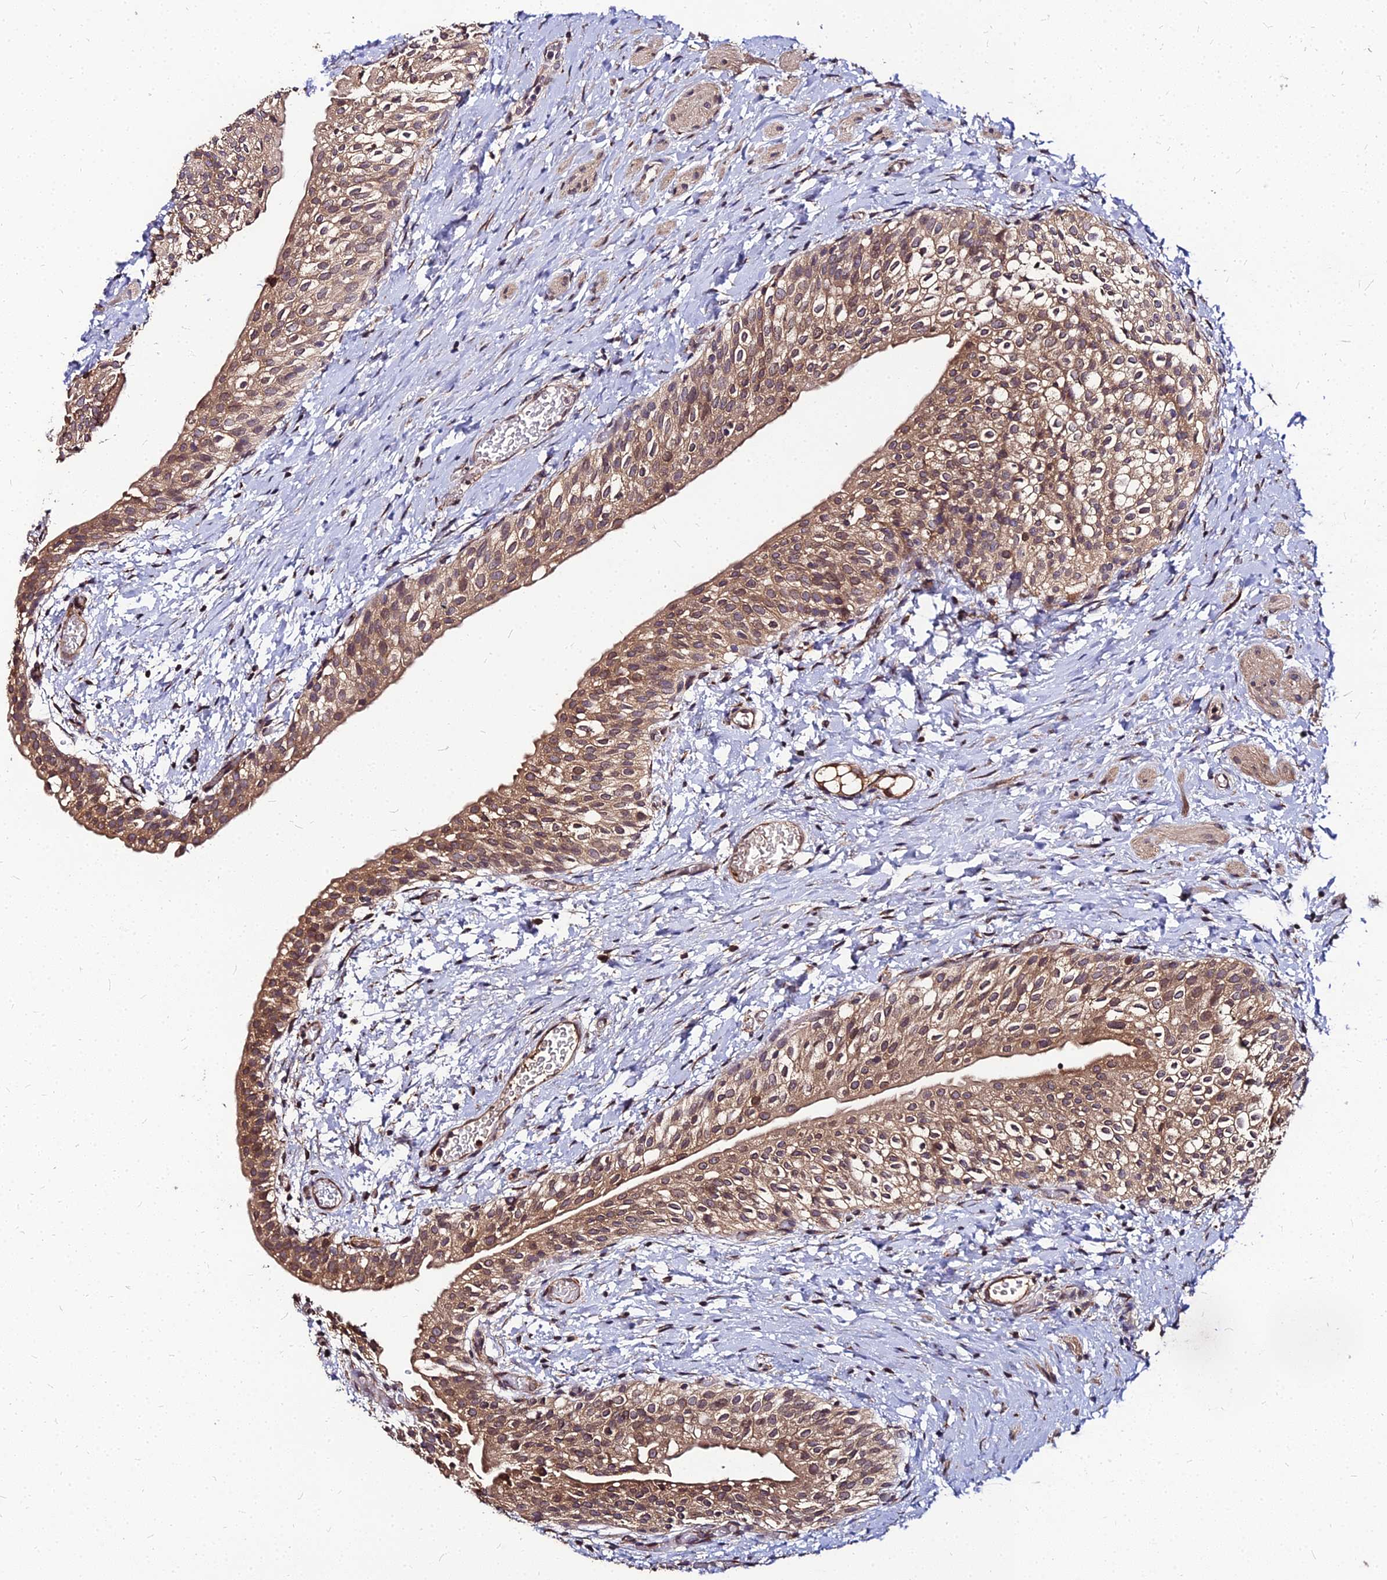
{"staining": {"intensity": "moderate", "quantity": ">75%", "location": "cytoplasmic/membranous,nuclear"}, "tissue": "urinary bladder", "cell_type": "Urothelial cells", "image_type": "normal", "snomed": [{"axis": "morphology", "description": "Normal tissue, NOS"}, {"axis": "topography", "description": "Urinary bladder"}], "caption": "Immunohistochemistry micrograph of benign urinary bladder stained for a protein (brown), which reveals medium levels of moderate cytoplasmic/membranous,nuclear positivity in approximately >75% of urothelial cells.", "gene": "PDE4D", "patient": {"sex": "male", "age": 1}}